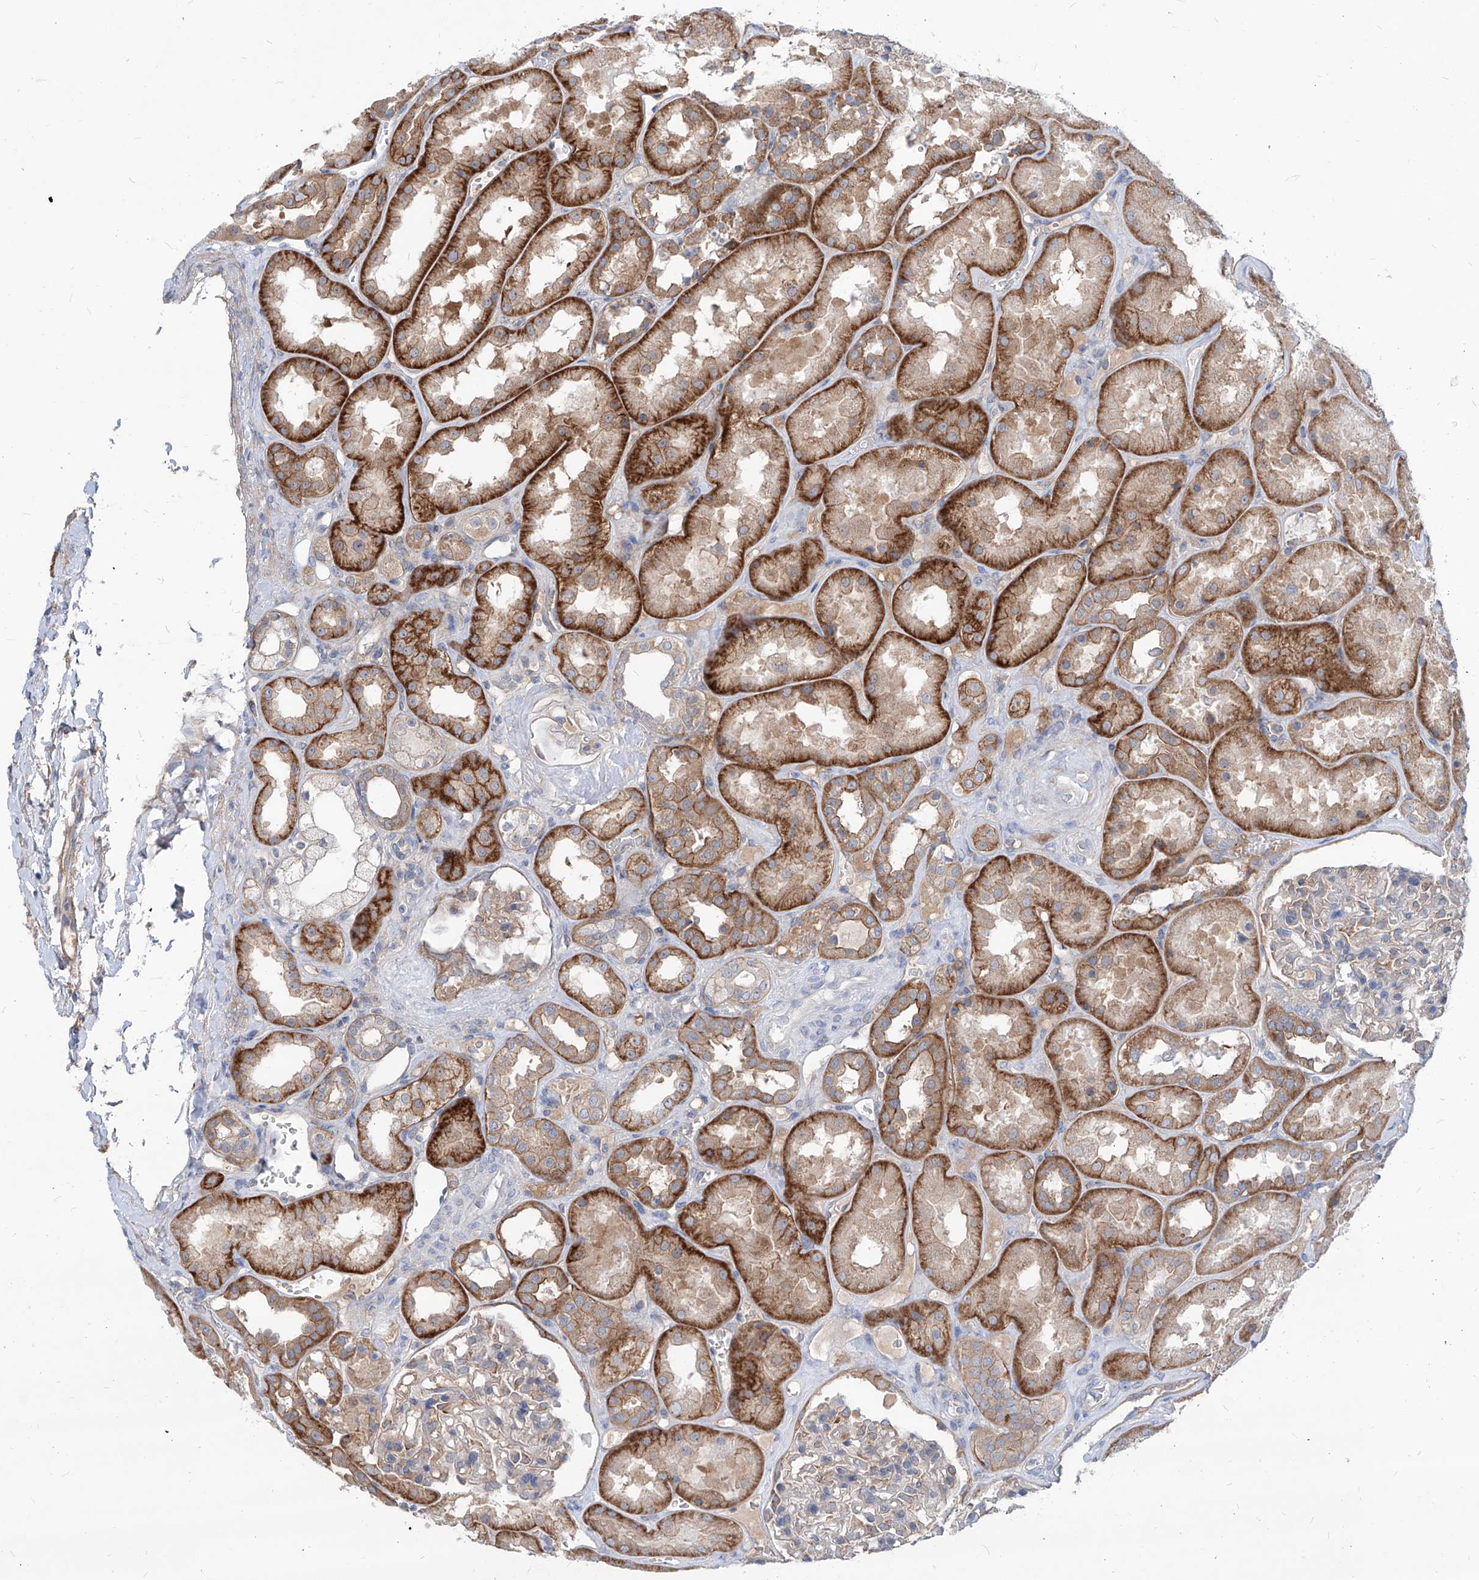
{"staining": {"intensity": "negative", "quantity": "none", "location": "none"}, "tissue": "kidney", "cell_type": "Cells in glomeruli", "image_type": "normal", "snomed": [{"axis": "morphology", "description": "Normal tissue, NOS"}, {"axis": "topography", "description": "Kidney"}], "caption": "Immunohistochemistry (IHC) of unremarkable human kidney shows no positivity in cells in glomeruli. (DAB (3,3'-diaminobenzidine) immunohistochemistry (IHC) with hematoxylin counter stain).", "gene": "AKAP10", "patient": {"sex": "male", "age": 70}}